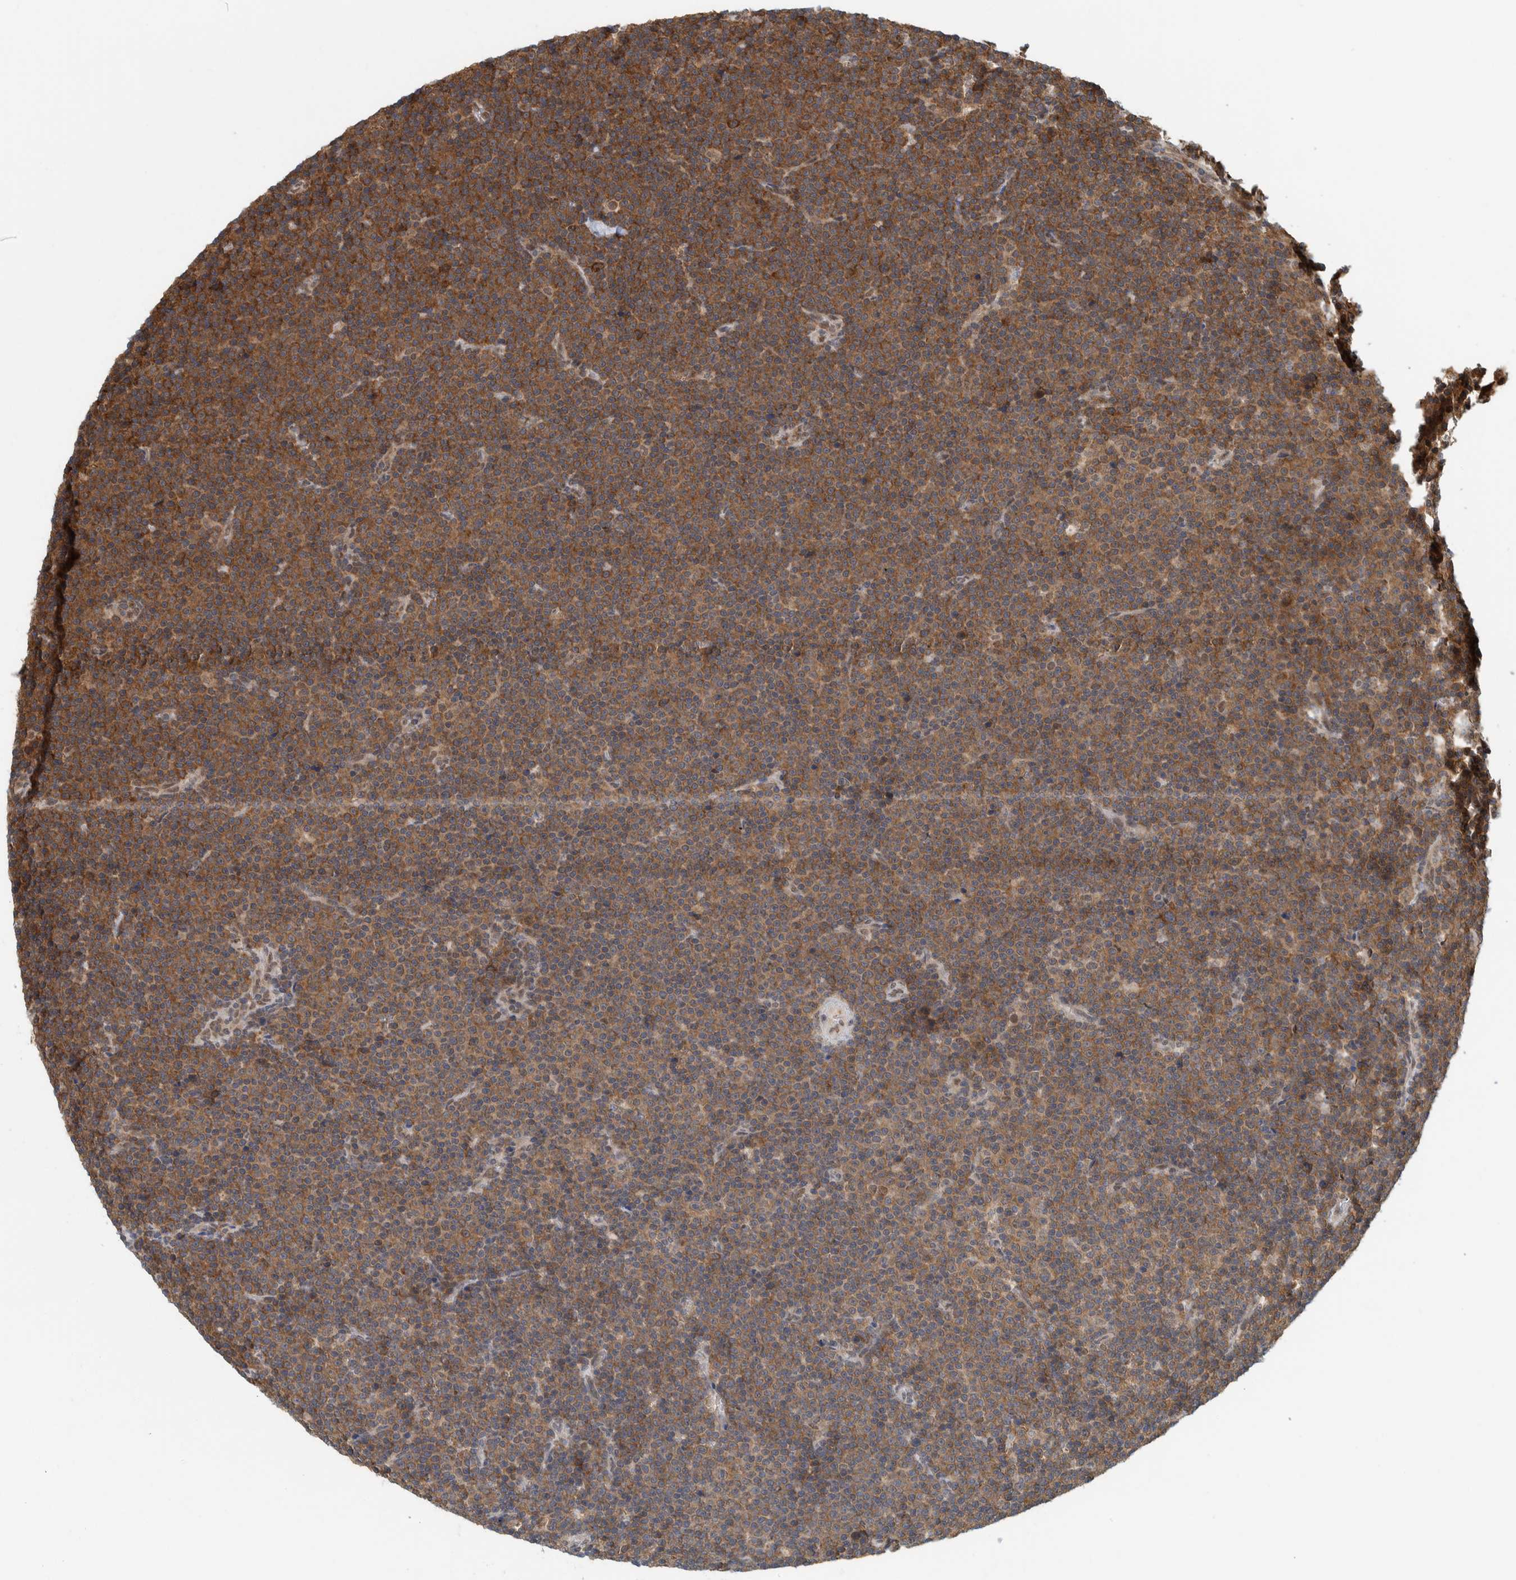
{"staining": {"intensity": "strong", "quantity": ">75%", "location": "cytoplasmic/membranous"}, "tissue": "lymphoma", "cell_type": "Tumor cells", "image_type": "cancer", "snomed": [{"axis": "morphology", "description": "Malignant lymphoma, non-Hodgkin's type, Low grade"}, {"axis": "topography", "description": "Lymph node"}], "caption": "The micrograph exhibits immunohistochemical staining of lymphoma. There is strong cytoplasmic/membranous positivity is seen in about >75% of tumor cells.", "gene": "COPS3", "patient": {"sex": "female", "age": 67}}